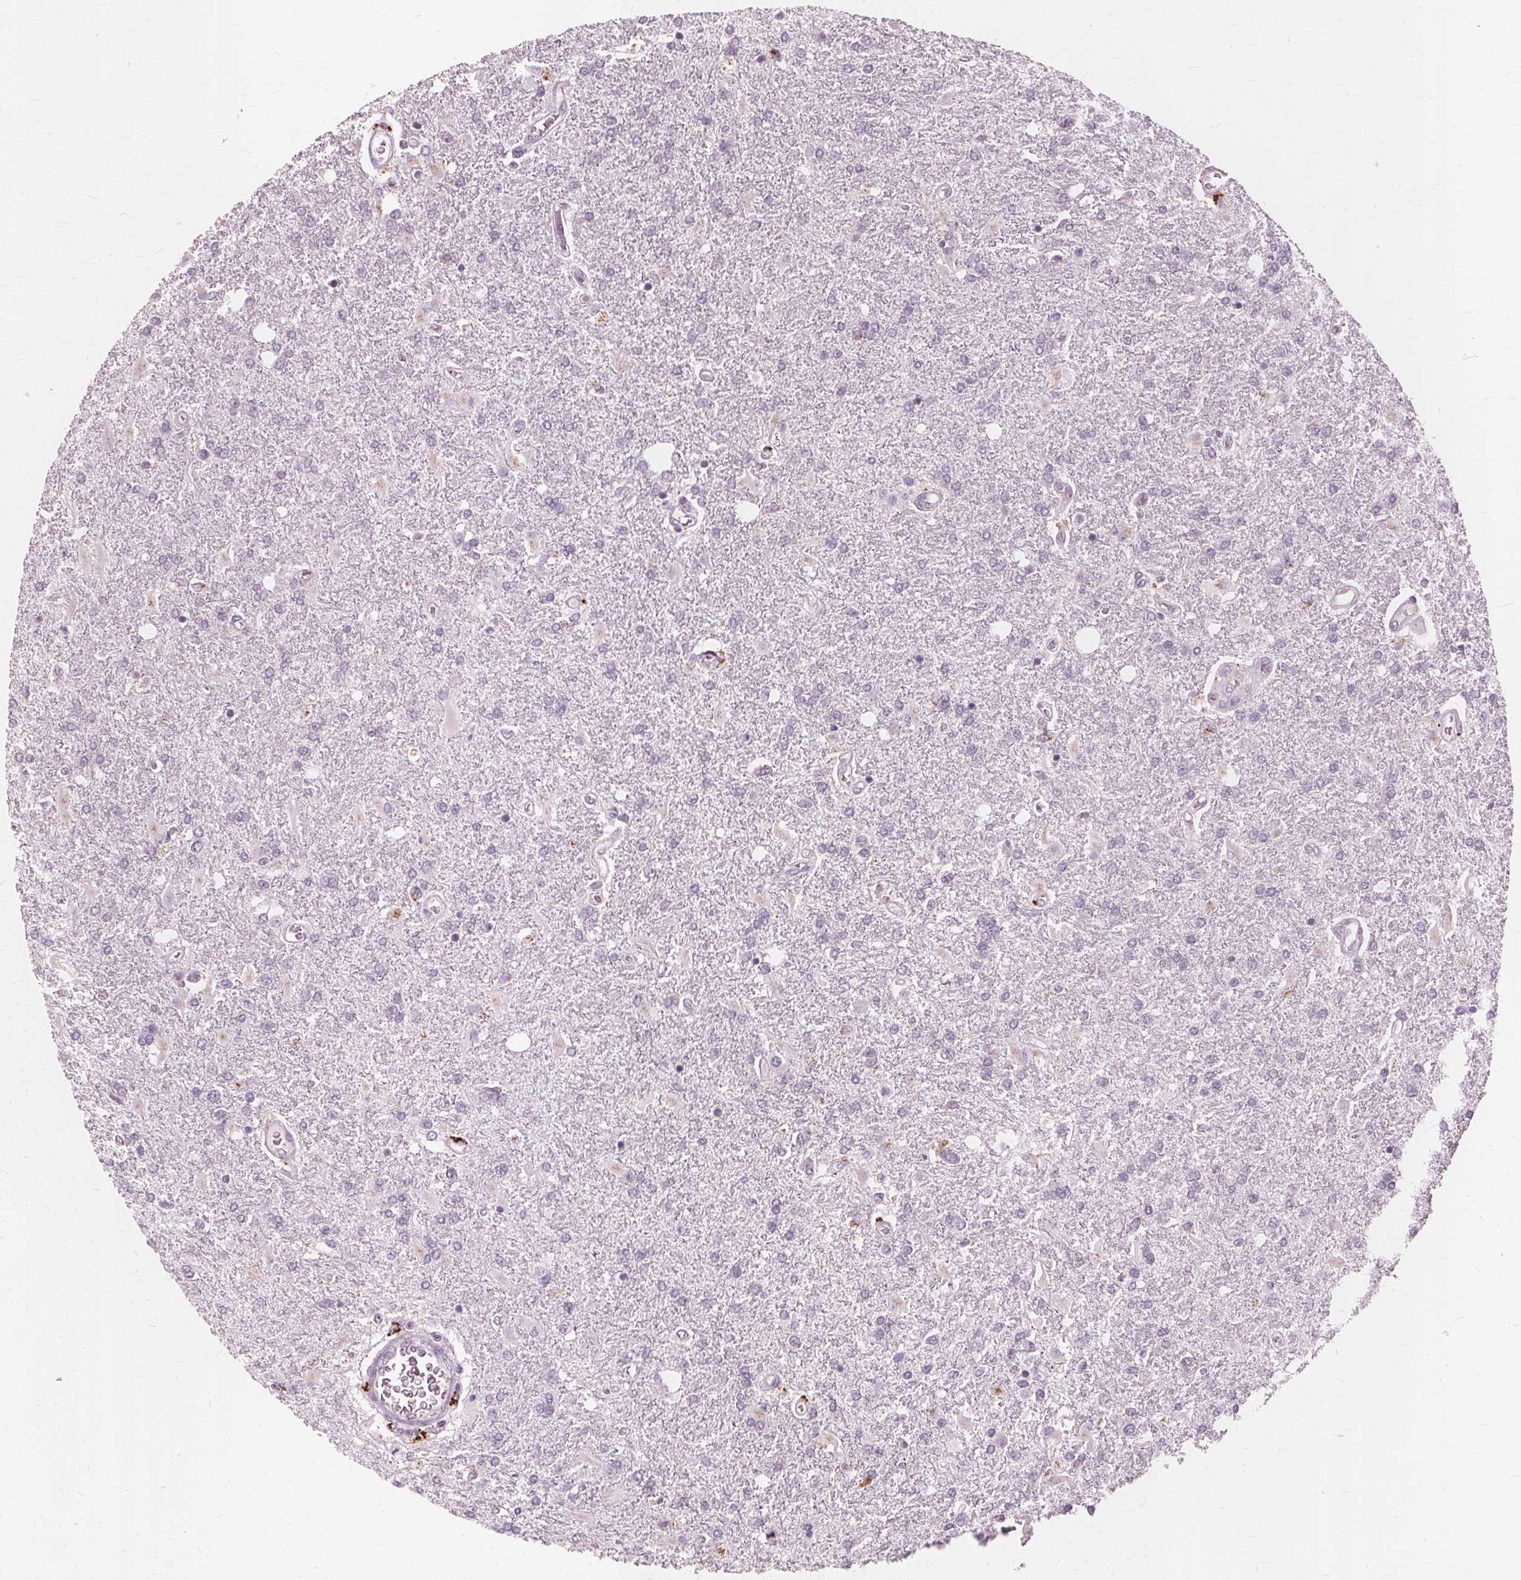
{"staining": {"intensity": "negative", "quantity": "none", "location": "none"}, "tissue": "glioma", "cell_type": "Tumor cells", "image_type": "cancer", "snomed": [{"axis": "morphology", "description": "Glioma, malignant, High grade"}, {"axis": "topography", "description": "Cerebral cortex"}], "caption": "Tumor cells show no significant positivity in malignant high-grade glioma. (Brightfield microscopy of DAB (3,3'-diaminobenzidine) immunohistochemistry (IHC) at high magnification).", "gene": "DNASE2", "patient": {"sex": "male", "age": 79}}